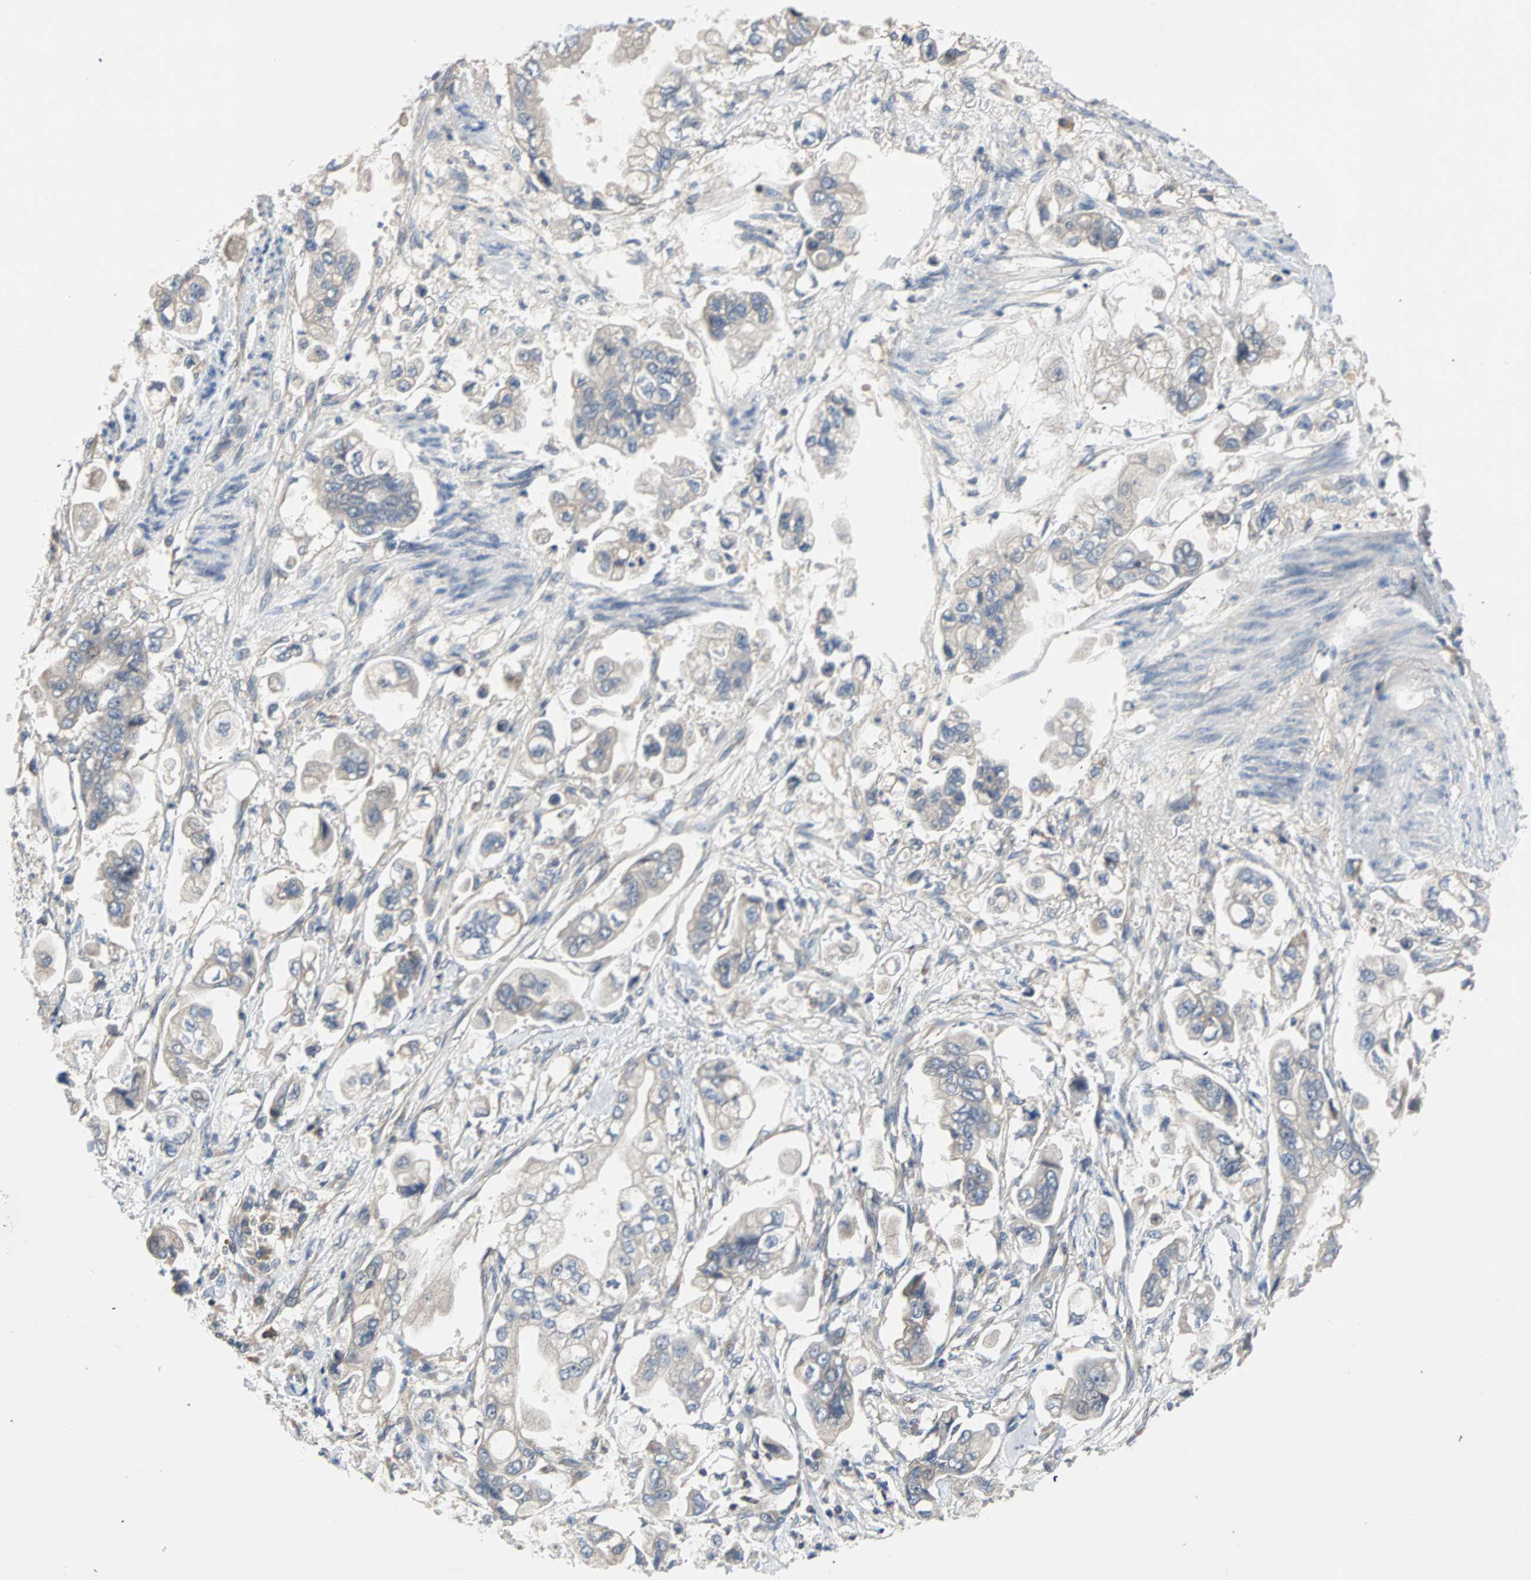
{"staining": {"intensity": "negative", "quantity": "none", "location": "none"}, "tissue": "stomach cancer", "cell_type": "Tumor cells", "image_type": "cancer", "snomed": [{"axis": "morphology", "description": "Adenocarcinoma, NOS"}, {"axis": "topography", "description": "Stomach"}], "caption": "Immunohistochemistry (IHC) of human stomach cancer (adenocarcinoma) displays no expression in tumor cells.", "gene": "MAP4K1", "patient": {"sex": "male", "age": 62}}